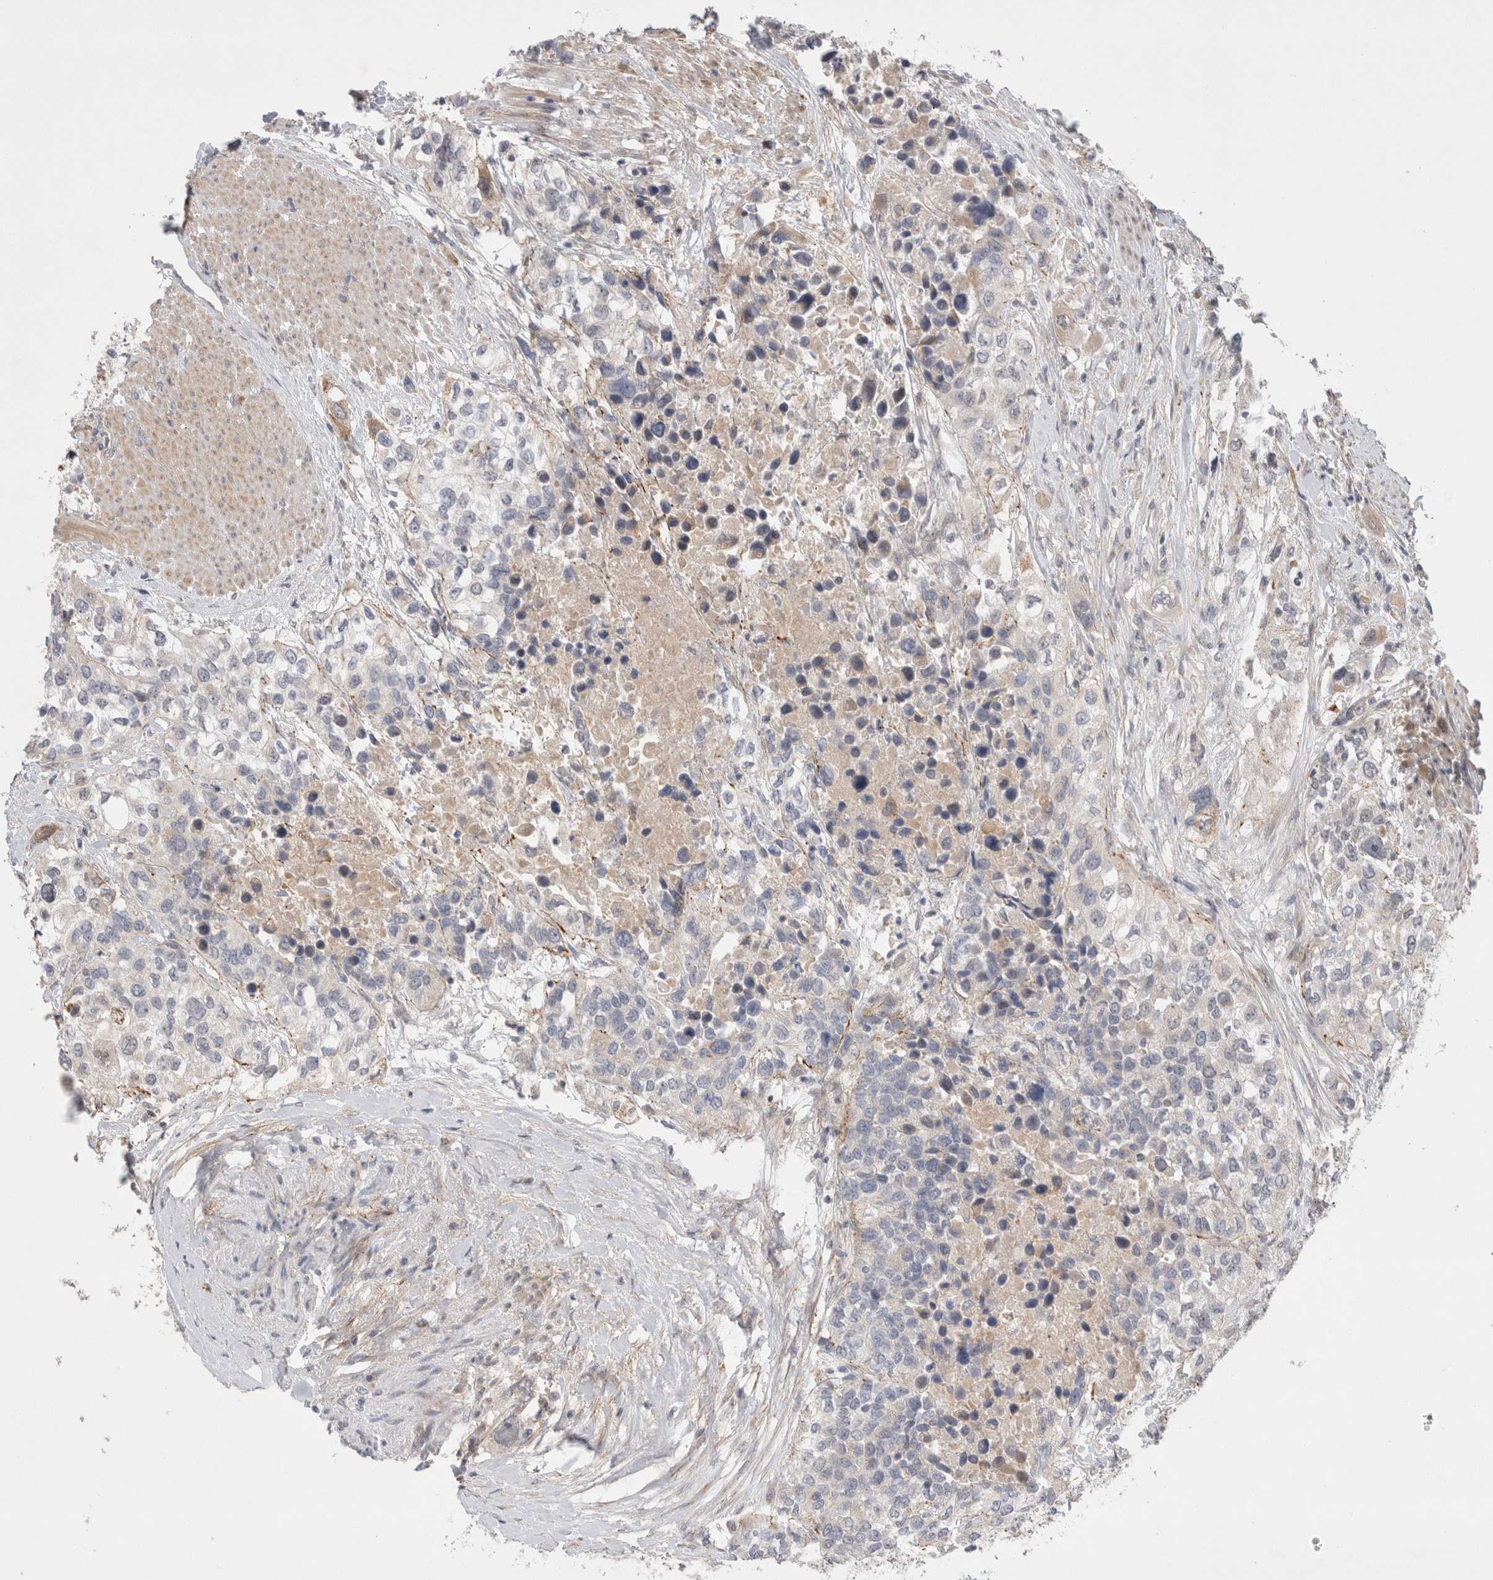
{"staining": {"intensity": "negative", "quantity": "none", "location": "none"}, "tissue": "urothelial cancer", "cell_type": "Tumor cells", "image_type": "cancer", "snomed": [{"axis": "morphology", "description": "Urothelial carcinoma, High grade"}, {"axis": "topography", "description": "Urinary bladder"}], "caption": "The IHC image has no significant positivity in tumor cells of urothelial cancer tissue.", "gene": "GSDMB", "patient": {"sex": "female", "age": 80}}